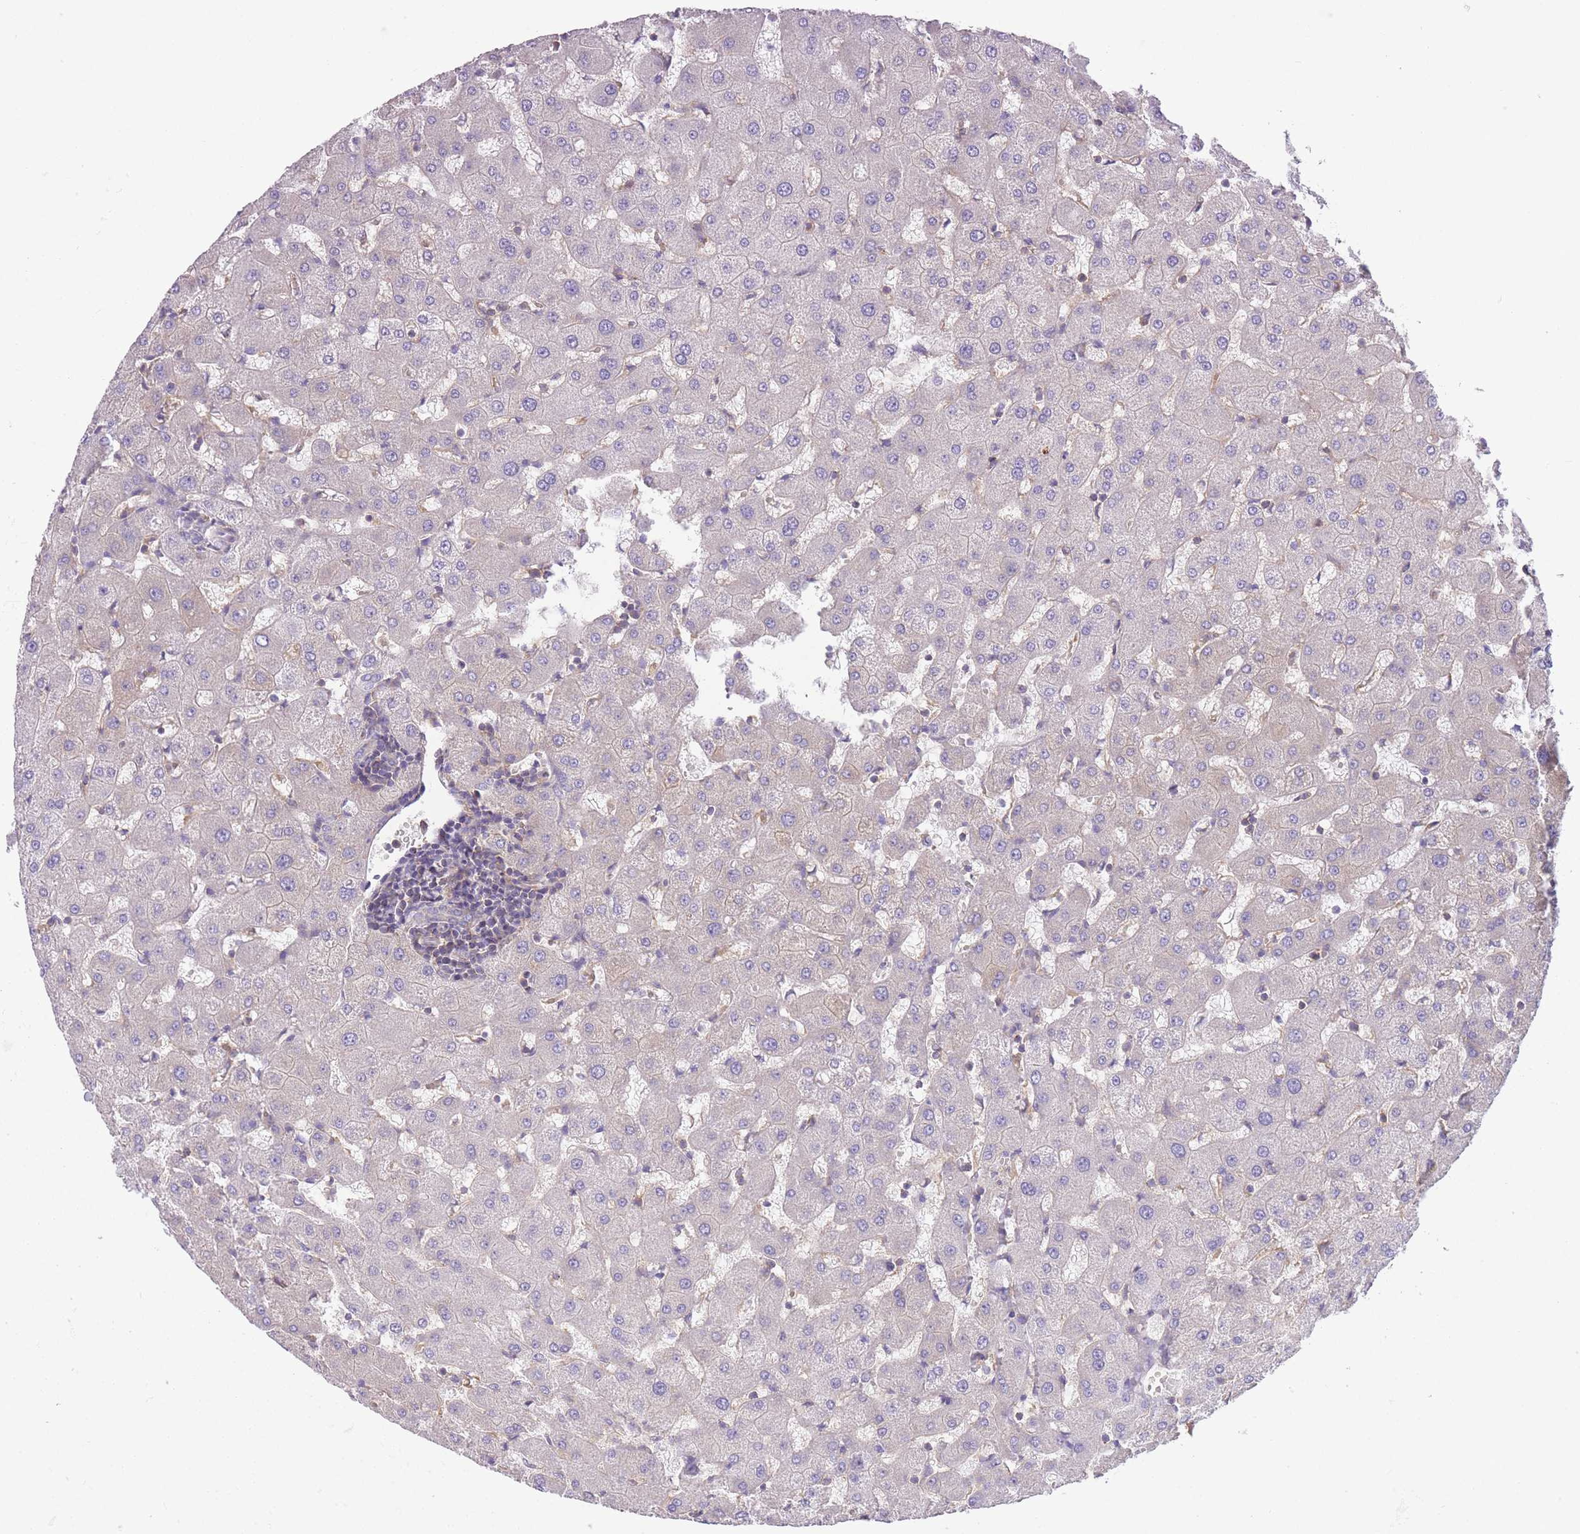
{"staining": {"intensity": "negative", "quantity": "none", "location": "none"}, "tissue": "liver", "cell_type": "Cholangiocytes", "image_type": "normal", "snomed": [{"axis": "morphology", "description": "Normal tissue, NOS"}, {"axis": "topography", "description": "Liver"}], "caption": "IHC photomicrograph of normal liver: human liver stained with DAB exhibits no significant protein positivity in cholangiocytes. (DAB (3,3'-diaminobenzidine) IHC with hematoxylin counter stain).", "gene": "PRKAR1A", "patient": {"sex": "female", "age": 63}}